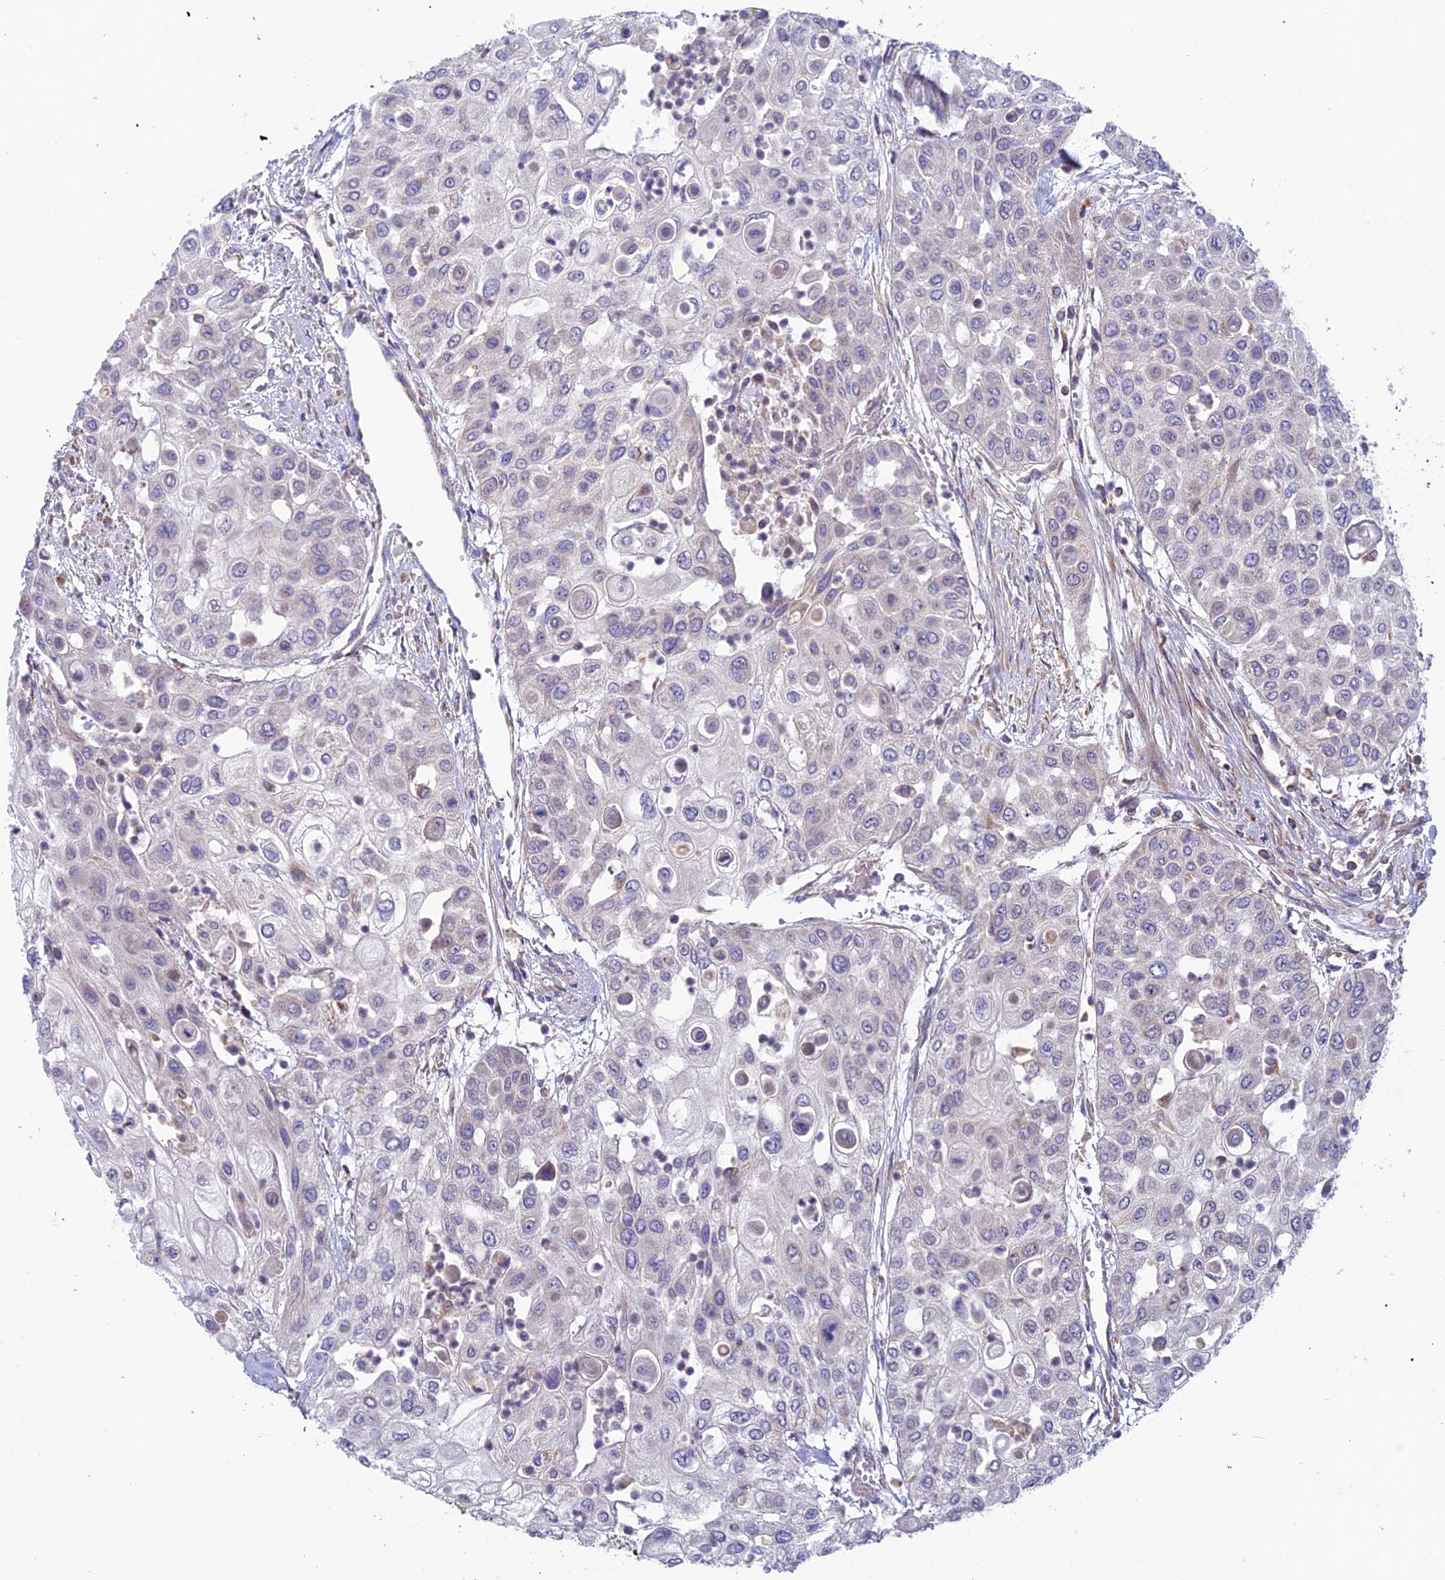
{"staining": {"intensity": "negative", "quantity": "none", "location": "none"}, "tissue": "urothelial cancer", "cell_type": "Tumor cells", "image_type": "cancer", "snomed": [{"axis": "morphology", "description": "Urothelial carcinoma, High grade"}, {"axis": "topography", "description": "Urinary bladder"}], "caption": "This histopathology image is of urothelial cancer stained with immunohistochemistry (IHC) to label a protein in brown with the nuclei are counter-stained blue. There is no positivity in tumor cells. (DAB IHC, high magnification).", "gene": "BLTP2", "patient": {"sex": "female", "age": 79}}